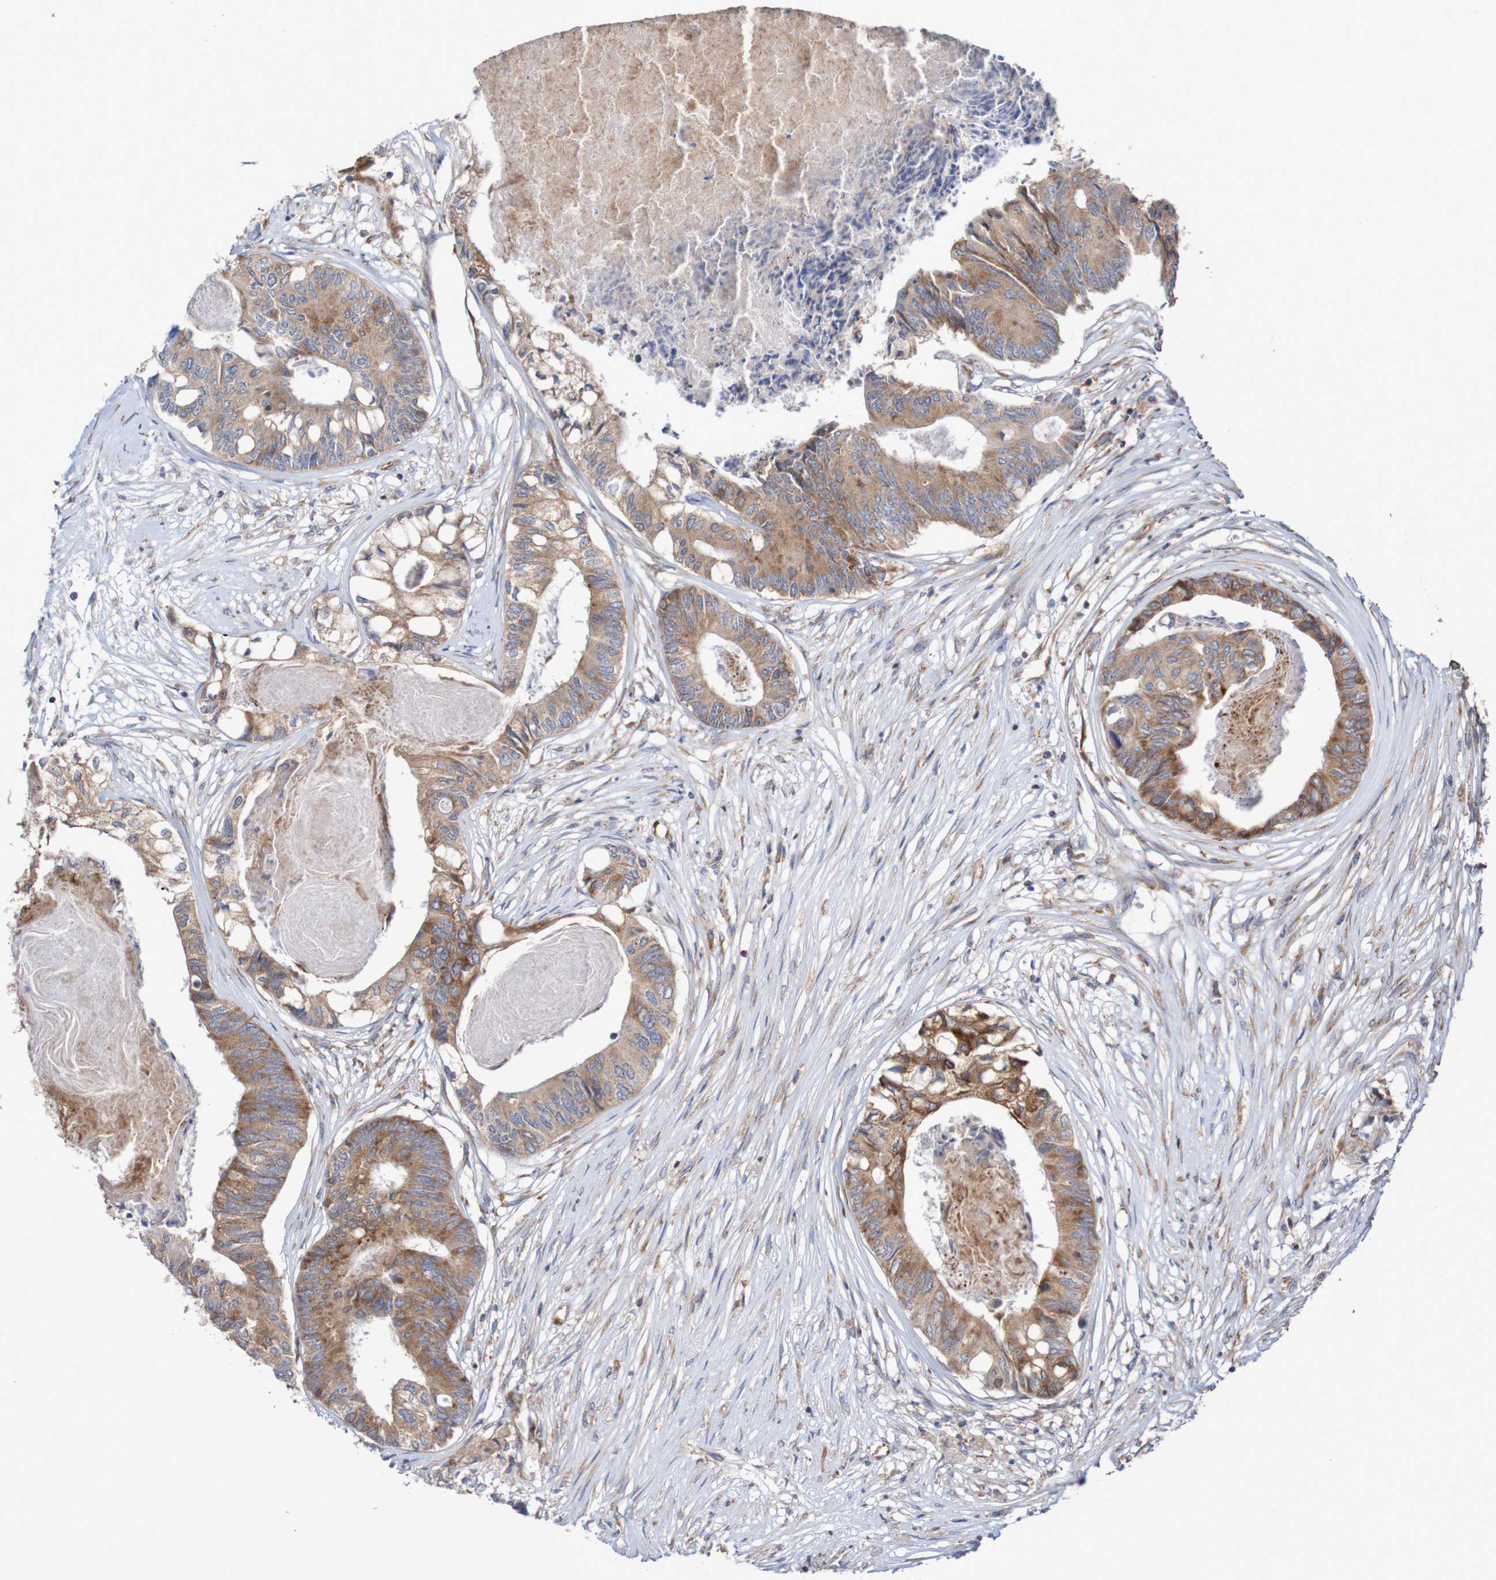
{"staining": {"intensity": "moderate", "quantity": ">75%", "location": "cytoplasmic/membranous"}, "tissue": "colorectal cancer", "cell_type": "Tumor cells", "image_type": "cancer", "snomed": [{"axis": "morphology", "description": "Adenocarcinoma, NOS"}, {"axis": "topography", "description": "Rectum"}], "caption": "A high-resolution histopathology image shows immunohistochemistry (IHC) staining of colorectal adenocarcinoma, which shows moderate cytoplasmic/membranous positivity in approximately >75% of tumor cells.", "gene": "FXR2", "patient": {"sex": "male", "age": 63}}